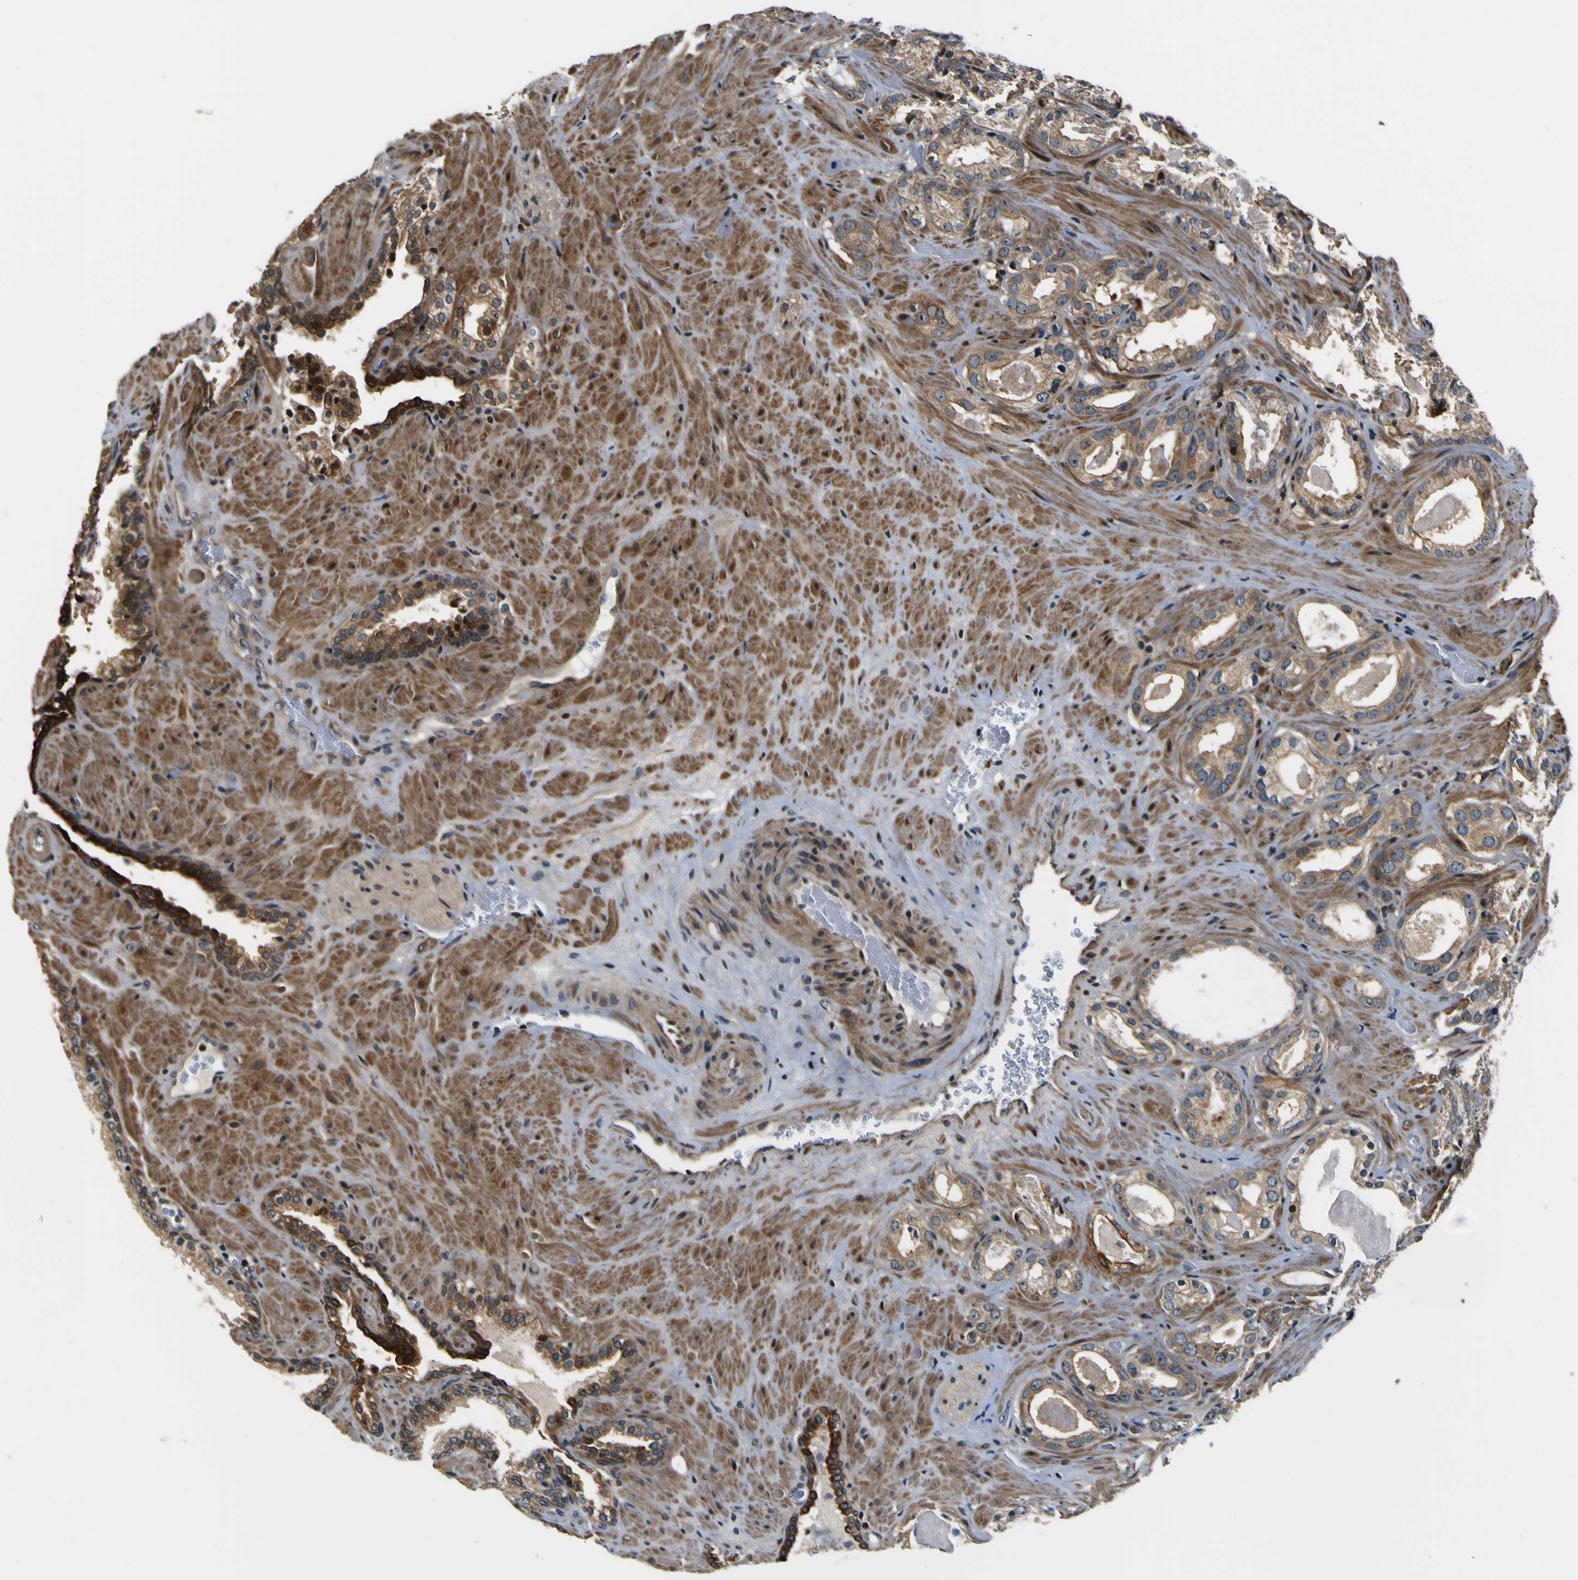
{"staining": {"intensity": "moderate", "quantity": "25%-75%", "location": "cytoplasmic/membranous"}, "tissue": "prostate cancer", "cell_type": "Tumor cells", "image_type": "cancer", "snomed": [{"axis": "morphology", "description": "Adenocarcinoma, High grade"}, {"axis": "topography", "description": "Prostate"}], "caption": "Immunohistochemistry (IHC) micrograph of neoplastic tissue: human prostate cancer (high-grade adenocarcinoma) stained using IHC shows medium levels of moderate protein expression localized specifically in the cytoplasmic/membranous of tumor cells, appearing as a cytoplasmic/membranous brown color.", "gene": "LRP4", "patient": {"sex": "male", "age": 64}}